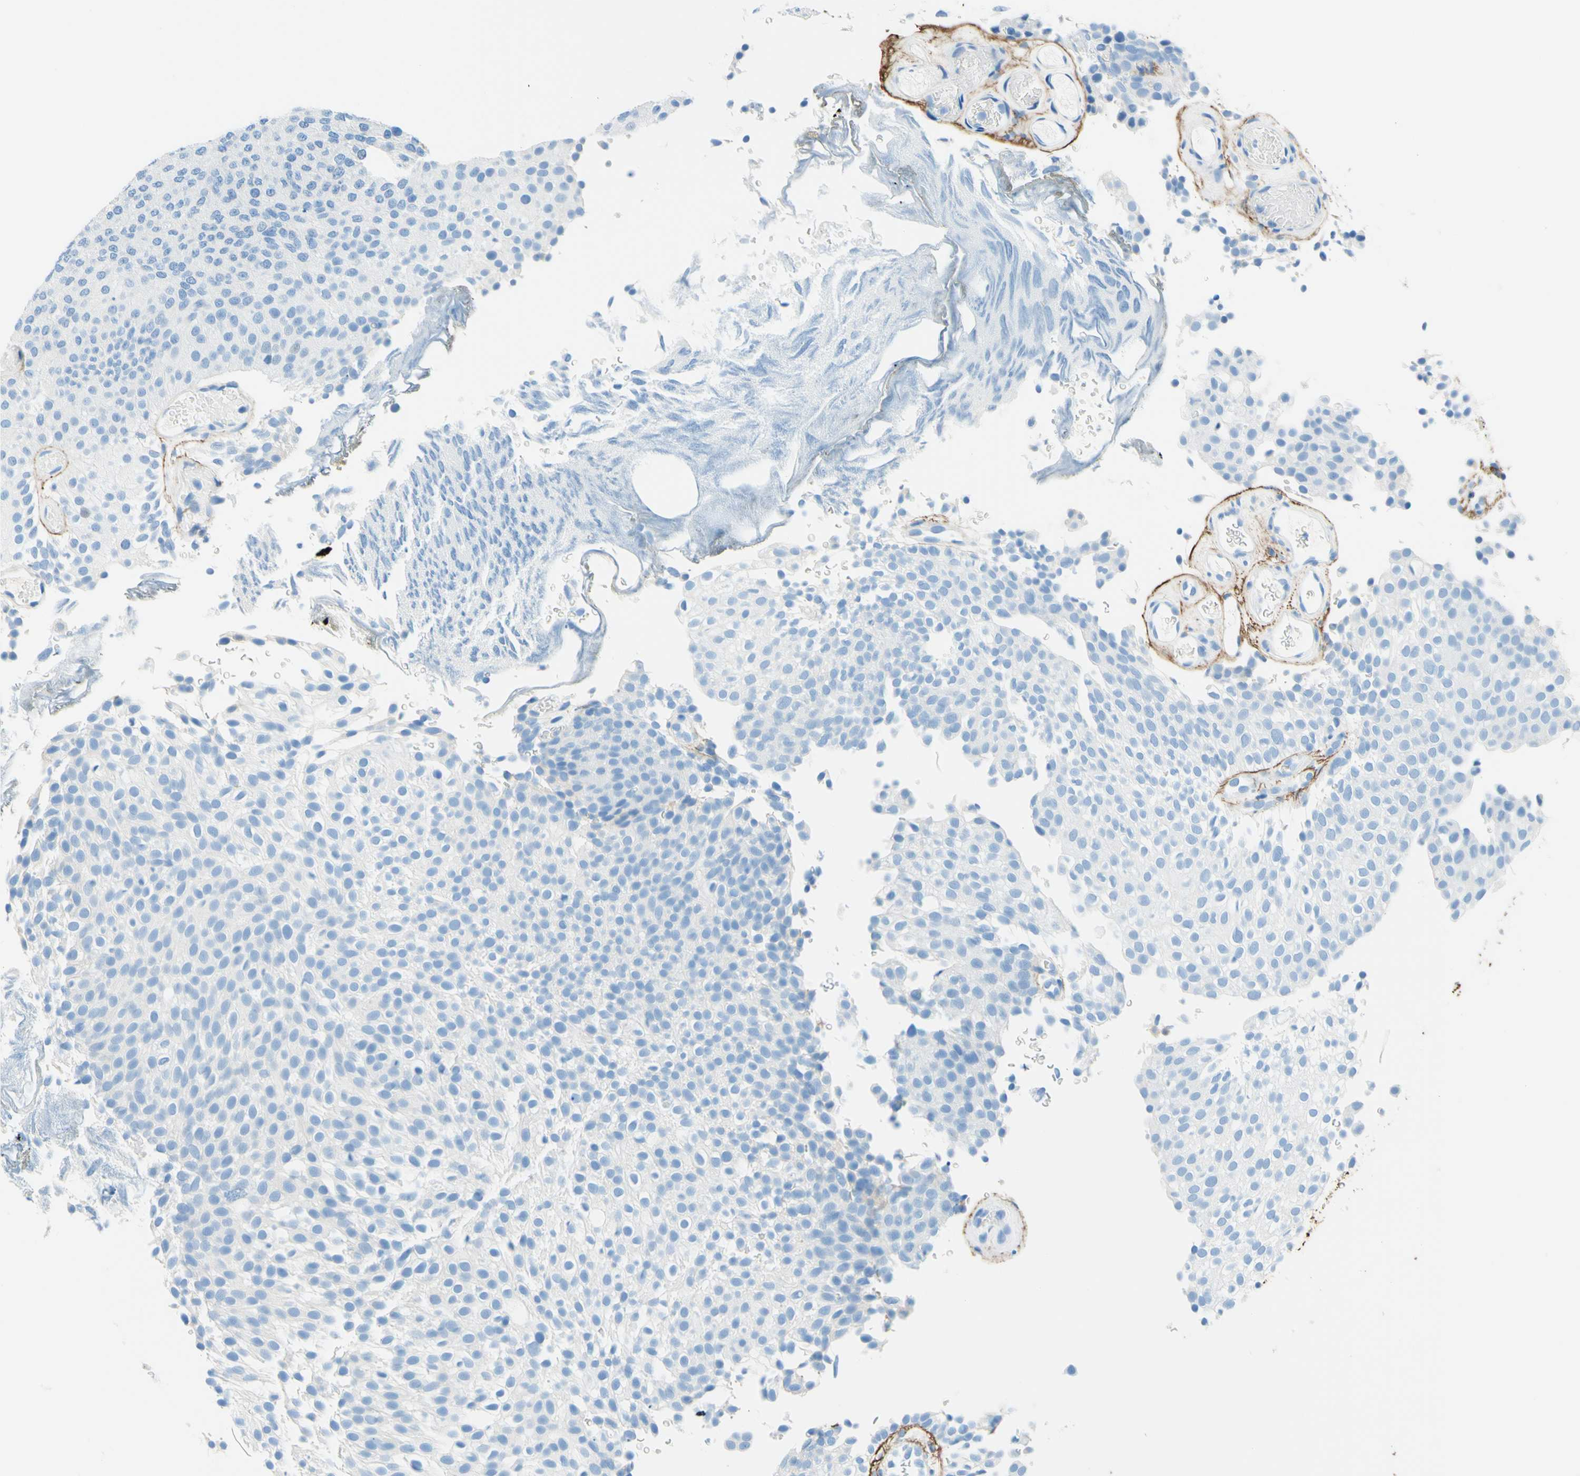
{"staining": {"intensity": "negative", "quantity": "none", "location": "none"}, "tissue": "urothelial cancer", "cell_type": "Tumor cells", "image_type": "cancer", "snomed": [{"axis": "morphology", "description": "Urothelial carcinoma, Low grade"}, {"axis": "topography", "description": "Urinary bladder"}], "caption": "Tumor cells are negative for brown protein staining in urothelial carcinoma (low-grade). (IHC, brightfield microscopy, high magnification).", "gene": "MFAP5", "patient": {"sex": "male", "age": 78}}